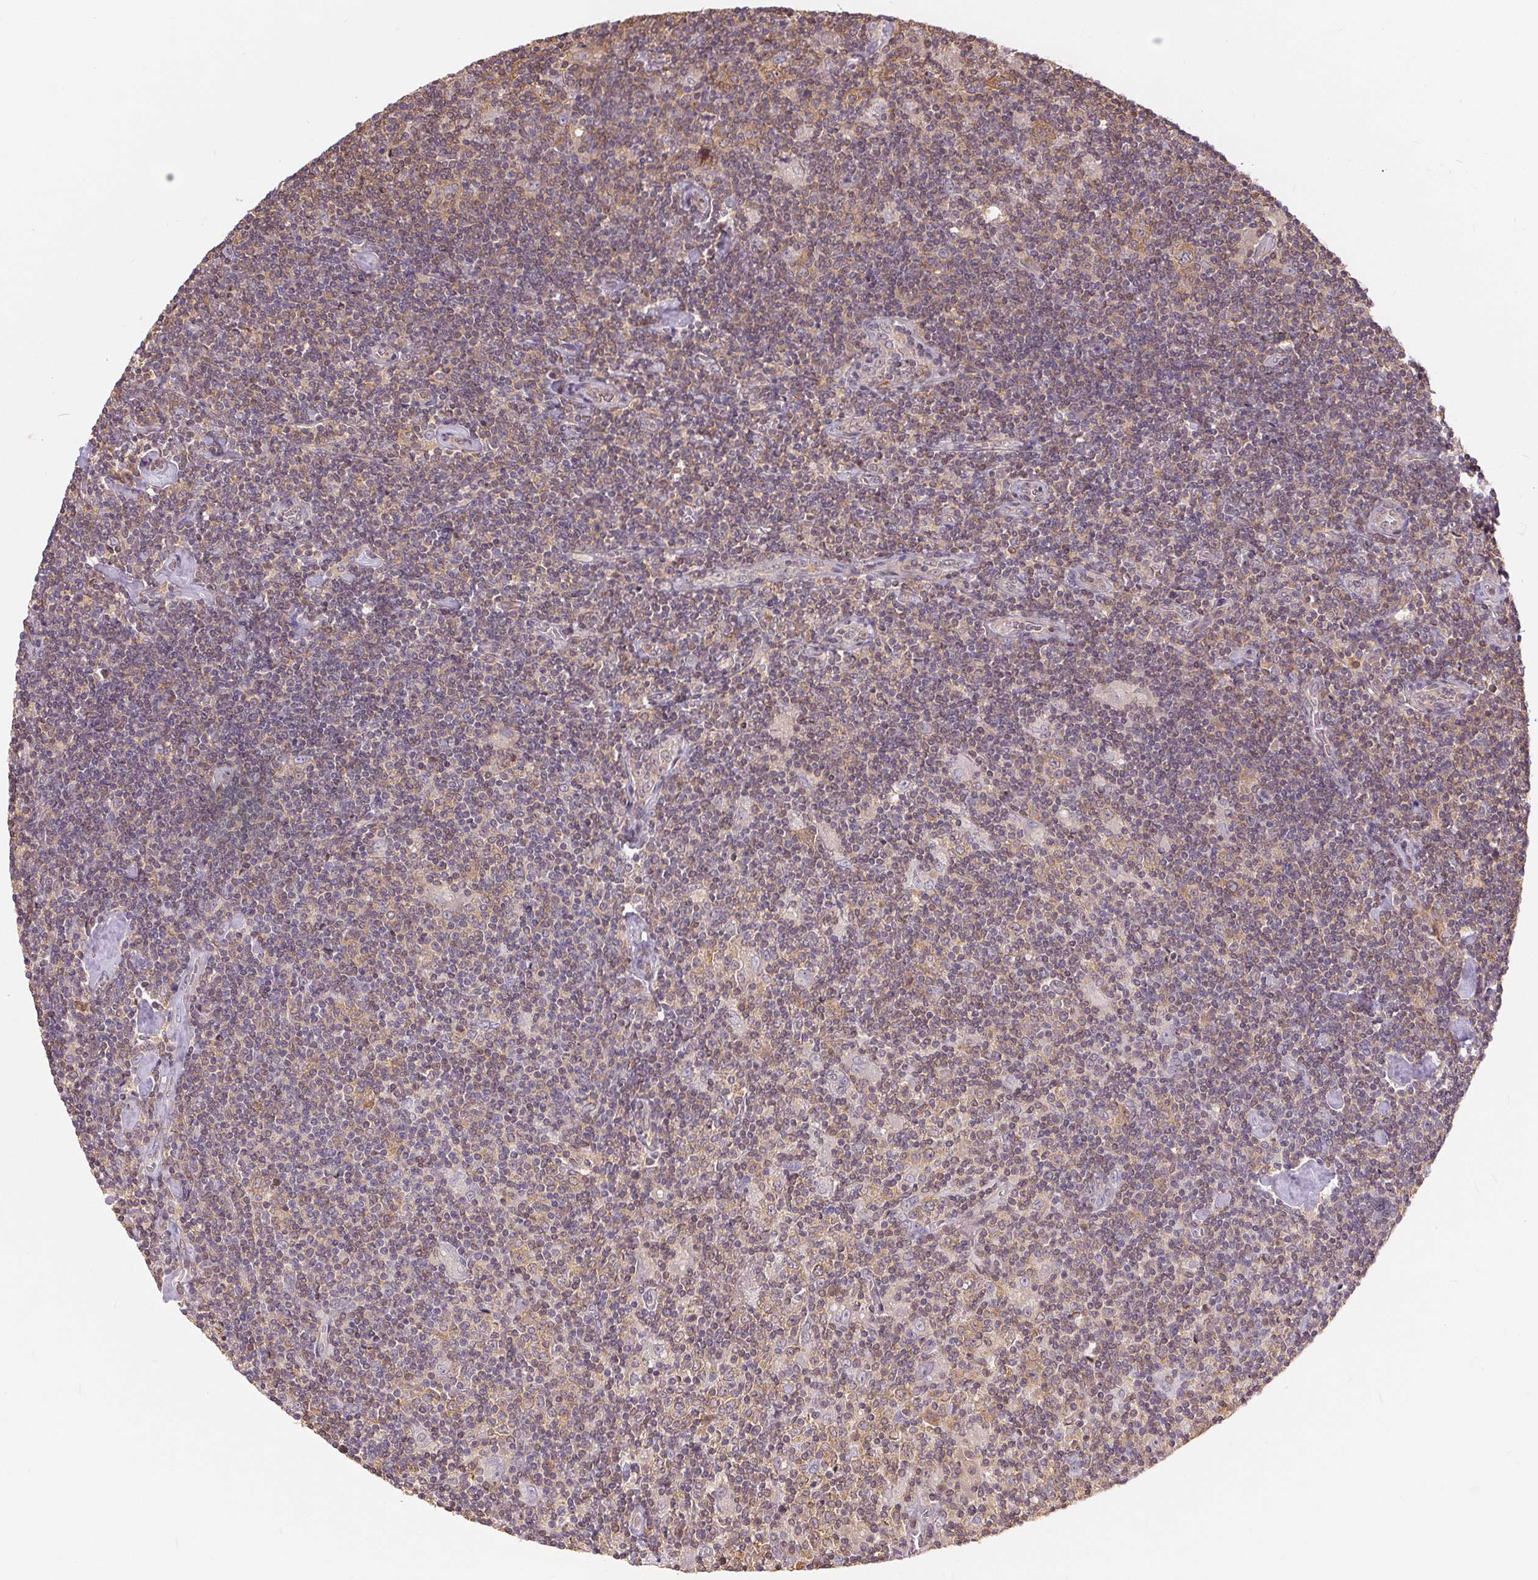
{"staining": {"intensity": "negative", "quantity": "none", "location": "none"}, "tissue": "lymphoma", "cell_type": "Tumor cells", "image_type": "cancer", "snomed": [{"axis": "morphology", "description": "Hodgkin's disease, NOS"}, {"axis": "topography", "description": "Lymph node"}], "caption": "An image of lymphoma stained for a protein displays no brown staining in tumor cells.", "gene": "BLMH", "patient": {"sex": "male", "age": 40}}